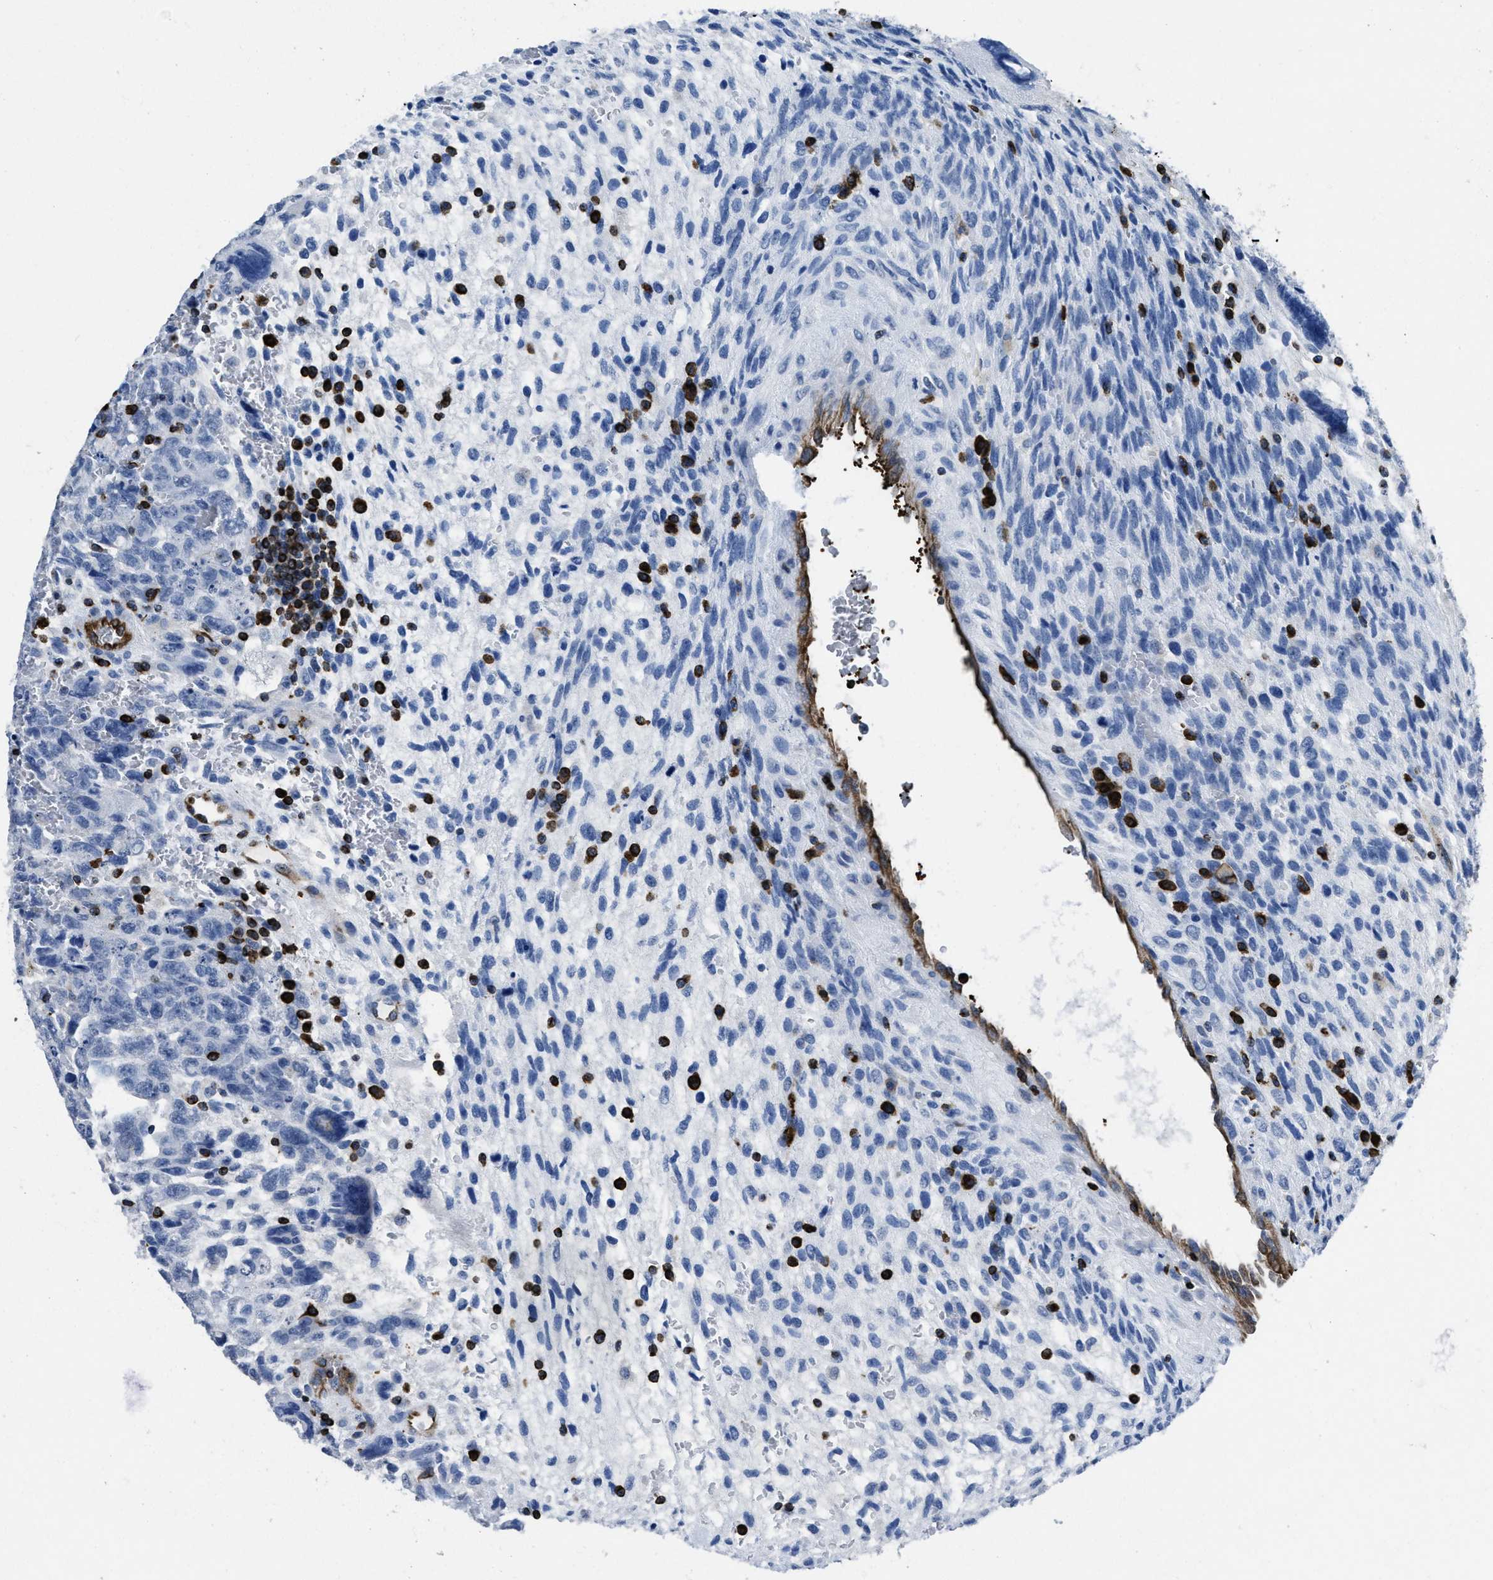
{"staining": {"intensity": "negative", "quantity": "none", "location": "none"}, "tissue": "testis cancer", "cell_type": "Tumor cells", "image_type": "cancer", "snomed": [{"axis": "morphology", "description": "Carcinoma, Embryonal, NOS"}, {"axis": "topography", "description": "Testis"}], "caption": "This is an IHC photomicrograph of testis cancer (embryonal carcinoma). There is no expression in tumor cells.", "gene": "ITGA3", "patient": {"sex": "male", "age": 28}}